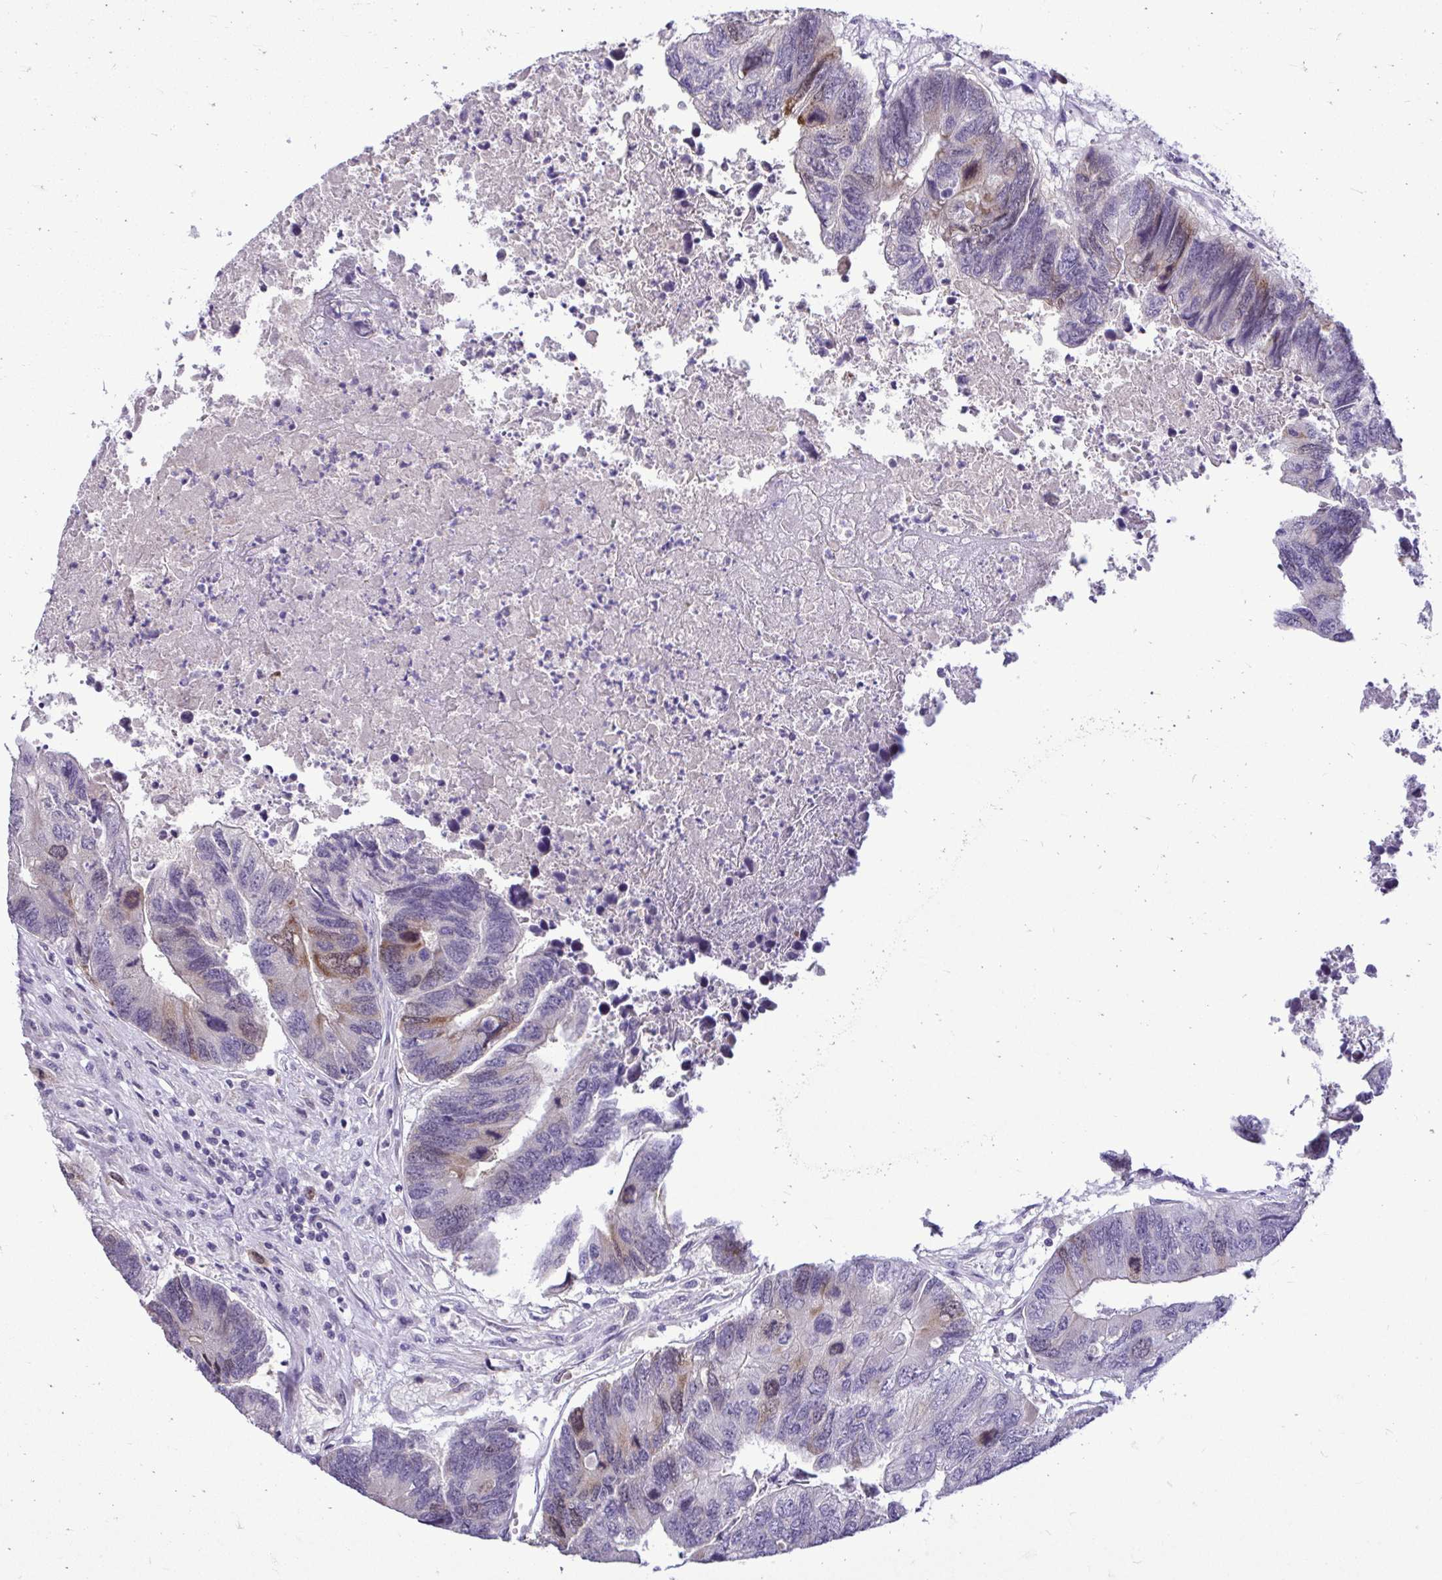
{"staining": {"intensity": "moderate", "quantity": "<25%", "location": "cytoplasmic/membranous,nuclear"}, "tissue": "colorectal cancer", "cell_type": "Tumor cells", "image_type": "cancer", "snomed": [{"axis": "morphology", "description": "Adenocarcinoma, NOS"}, {"axis": "topography", "description": "Colon"}], "caption": "A low amount of moderate cytoplasmic/membranous and nuclear staining is appreciated in about <25% of tumor cells in colorectal cancer tissue. (Stains: DAB (3,3'-diaminobenzidine) in brown, nuclei in blue, Microscopy: brightfield microscopy at high magnification).", "gene": "CDC20", "patient": {"sex": "female", "age": 67}}